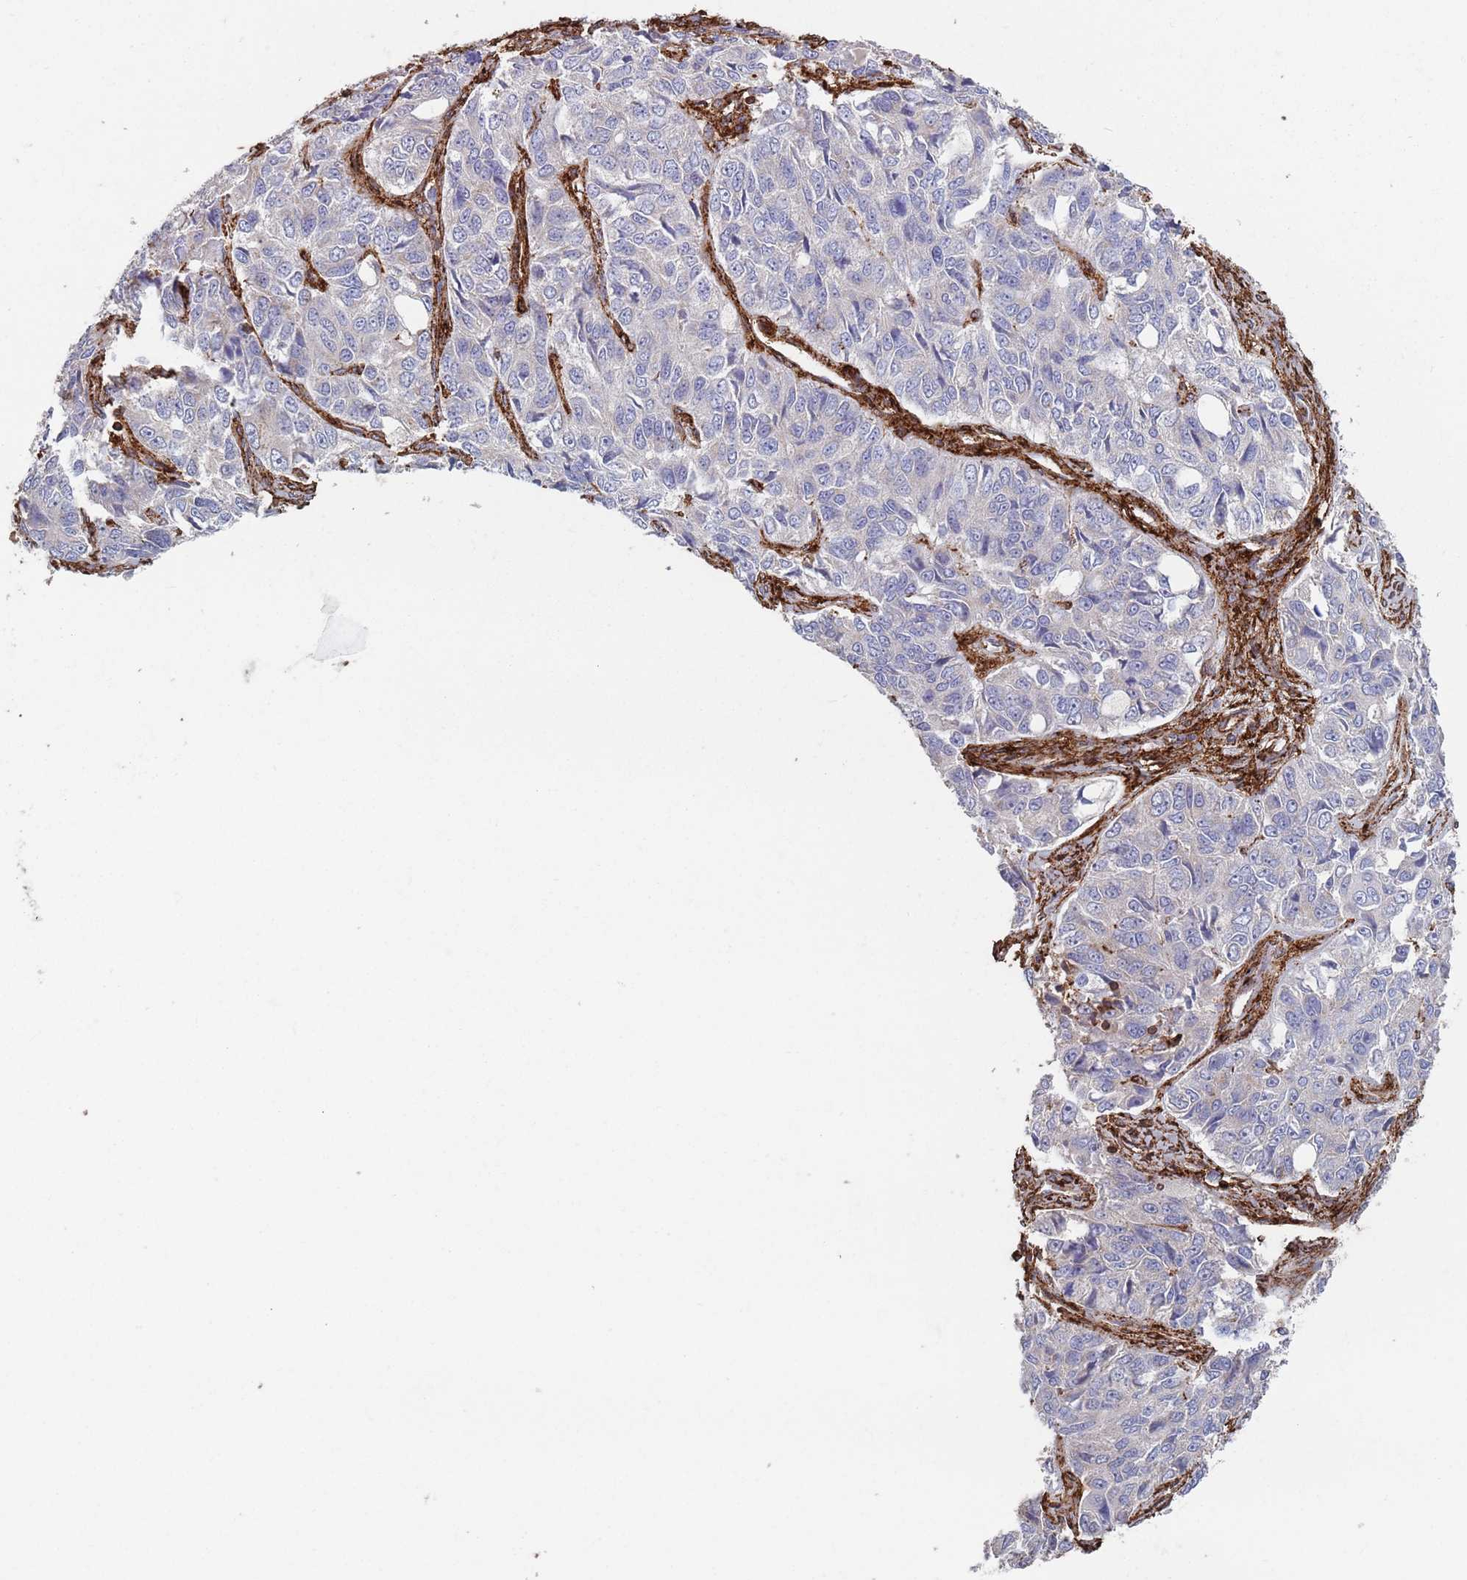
{"staining": {"intensity": "negative", "quantity": "none", "location": "none"}, "tissue": "ovarian cancer", "cell_type": "Tumor cells", "image_type": "cancer", "snomed": [{"axis": "morphology", "description": "Carcinoma, endometroid"}, {"axis": "topography", "description": "Ovary"}], "caption": "A micrograph of human ovarian cancer is negative for staining in tumor cells.", "gene": "RNF144A", "patient": {"sex": "female", "age": 51}}